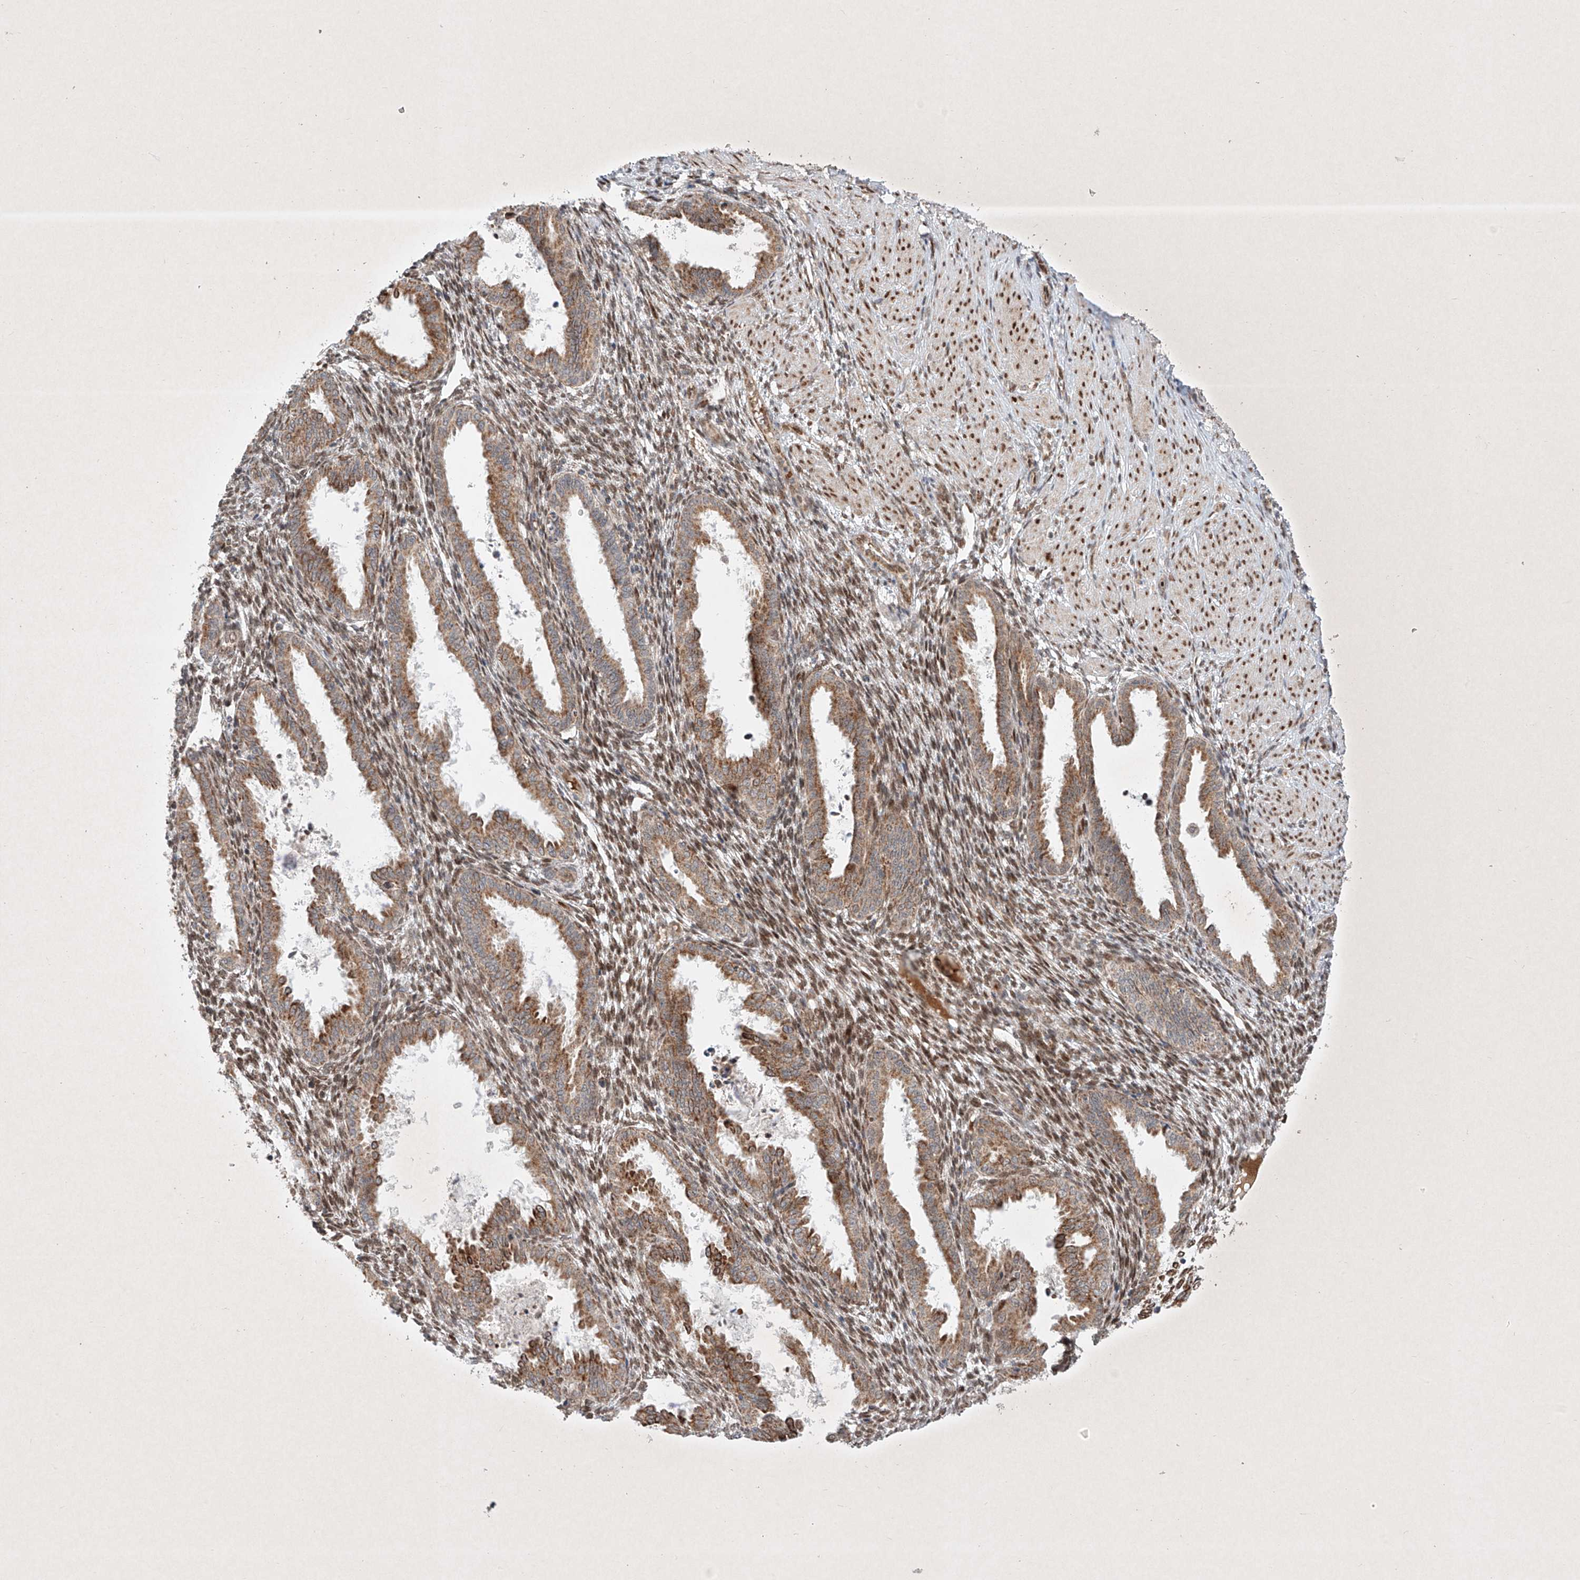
{"staining": {"intensity": "moderate", "quantity": ">75%", "location": "nuclear"}, "tissue": "endometrium", "cell_type": "Cells in endometrial stroma", "image_type": "normal", "snomed": [{"axis": "morphology", "description": "Normal tissue, NOS"}, {"axis": "topography", "description": "Endometrium"}], "caption": "An IHC histopathology image of unremarkable tissue is shown. Protein staining in brown highlights moderate nuclear positivity in endometrium within cells in endometrial stroma.", "gene": "EPG5", "patient": {"sex": "female", "age": 33}}